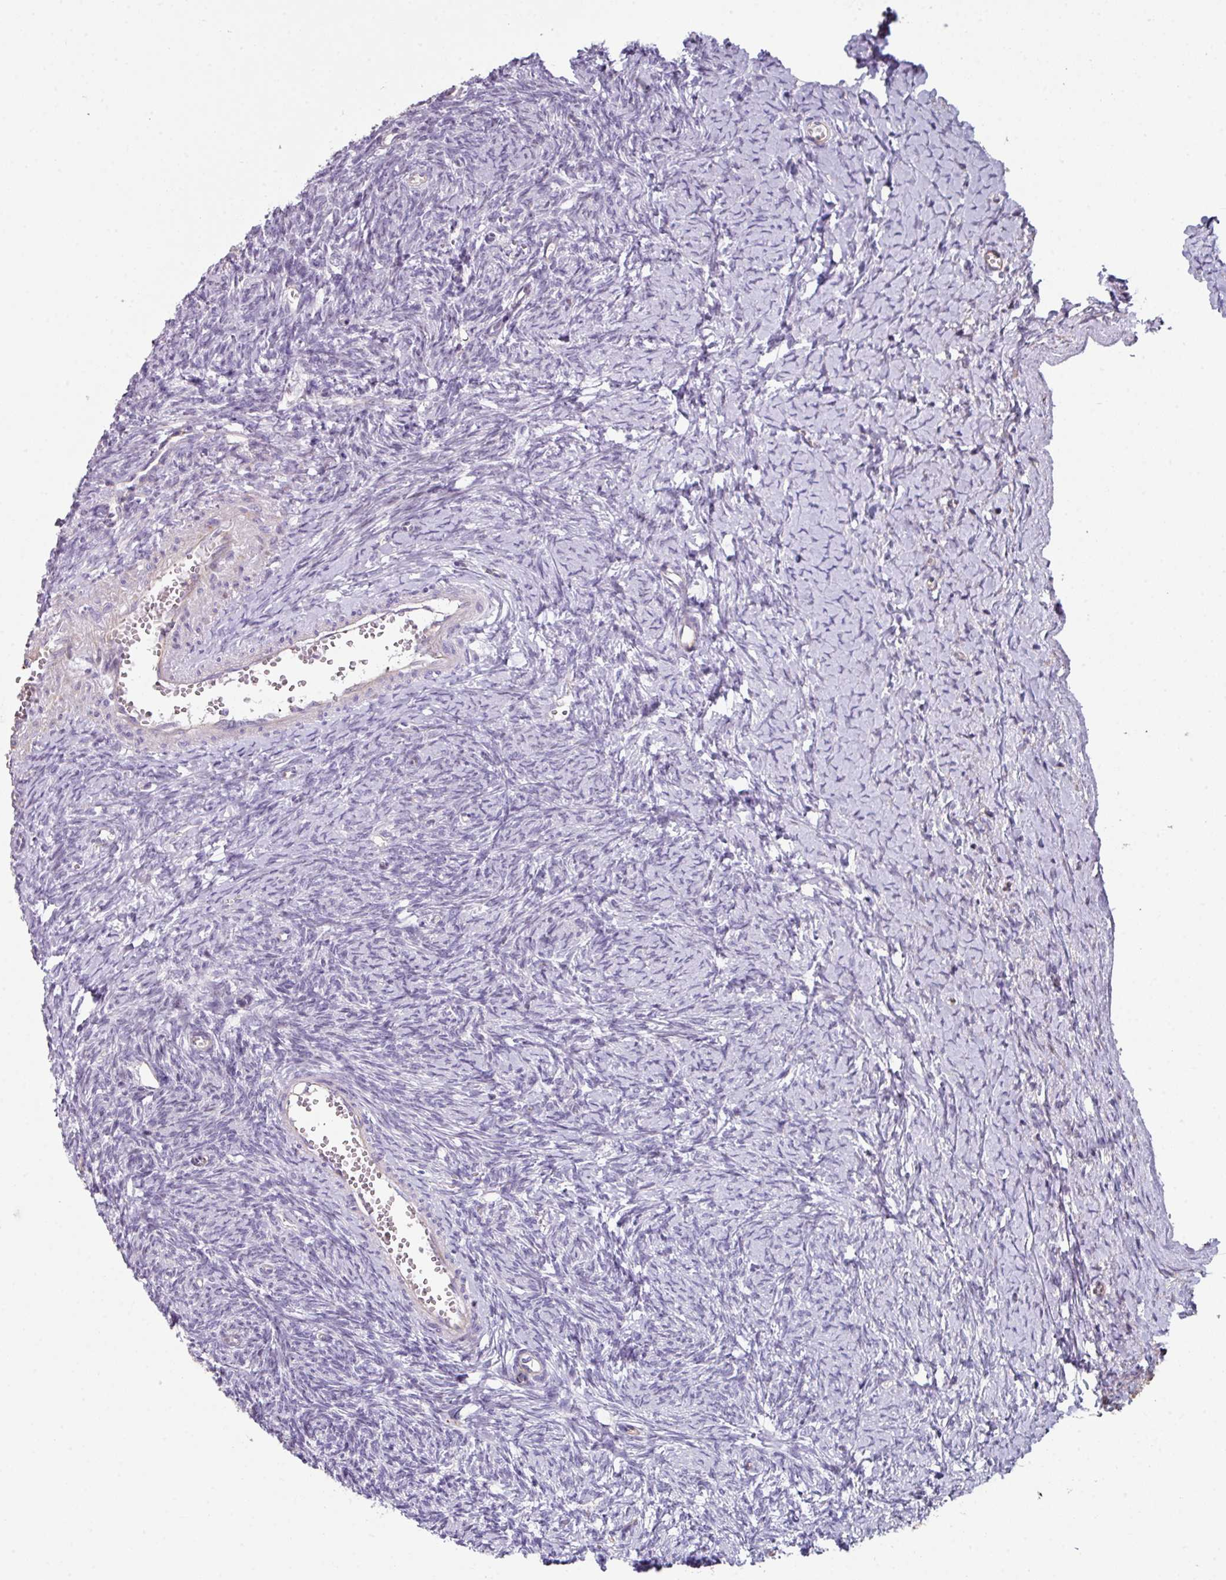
{"staining": {"intensity": "negative", "quantity": "none", "location": "none"}, "tissue": "ovary", "cell_type": "Follicle cells", "image_type": "normal", "snomed": [{"axis": "morphology", "description": "Normal tissue, NOS"}, {"axis": "topography", "description": "Ovary"}], "caption": "Micrograph shows no protein staining in follicle cells of benign ovary.", "gene": "ANO9", "patient": {"sex": "female", "age": 39}}